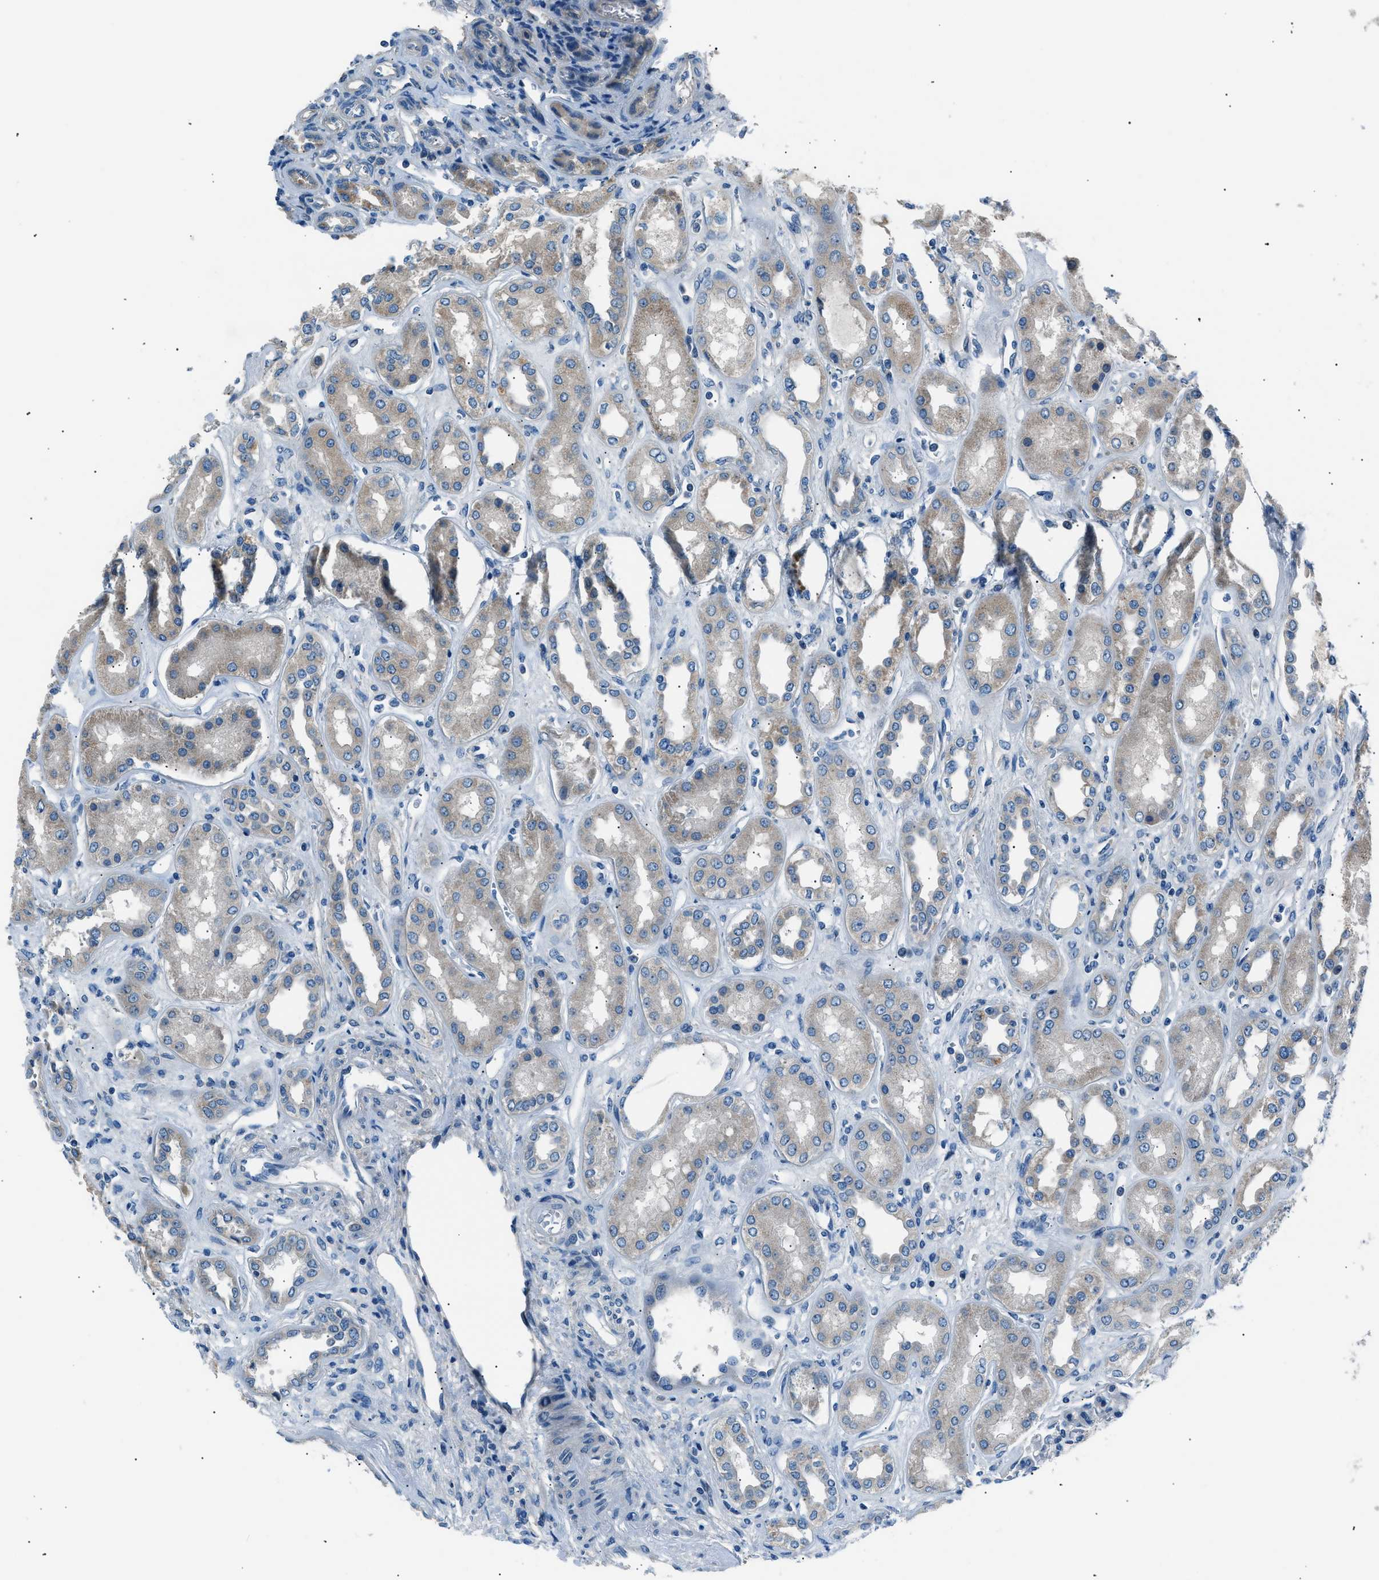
{"staining": {"intensity": "negative", "quantity": "none", "location": "none"}, "tissue": "kidney", "cell_type": "Cells in glomeruli", "image_type": "normal", "snomed": [{"axis": "morphology", "description": "Normal tissue, NOS"}, {"axis": "topography", "description": "Kidney"}], "caption": "Immunohistochemistry of normal human kidney reveals no positivity in cells in glomeruli.", "gene": "LRRC37B", "patient": {"sex": "male", "age": 59}}